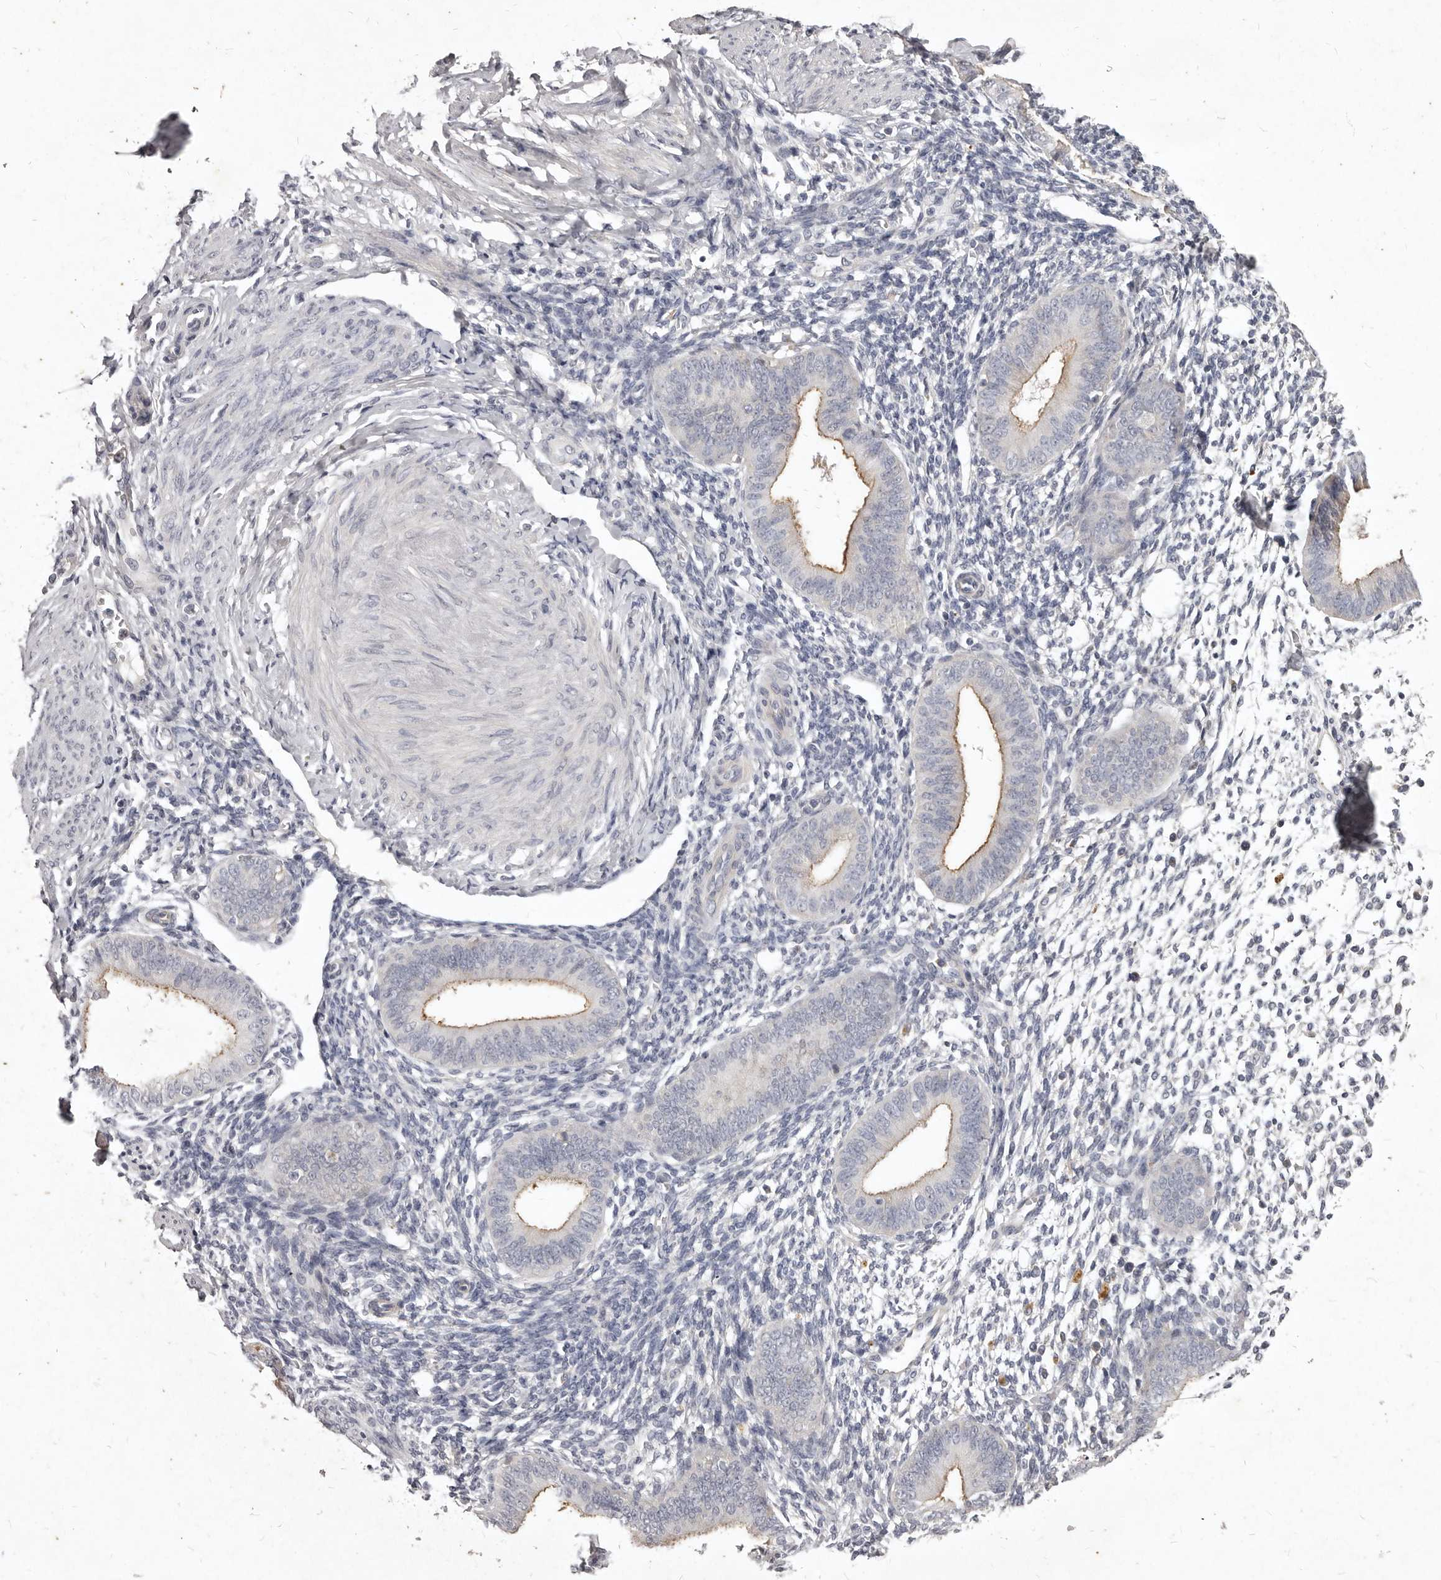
{"staining": {"intensity": "negative", "quantity": "none", "location": "none"}, "tissue": "endometrium", "cell_type": "Cells in endometrial stroma", "image_type": "normal", "snomed": [{"axis": "morphology", "description": "Normal tissue, NOS"}, {"axis": "topography", "description": "Uterus"}, {"axis": "topography", "description": "Endometrium"}], "caption": "Cells in endometrial stroma show no significant staining in unremarkable endometrium.", "gene": "GPRC5C", "patient": {"sex": "female", "age": 48}}